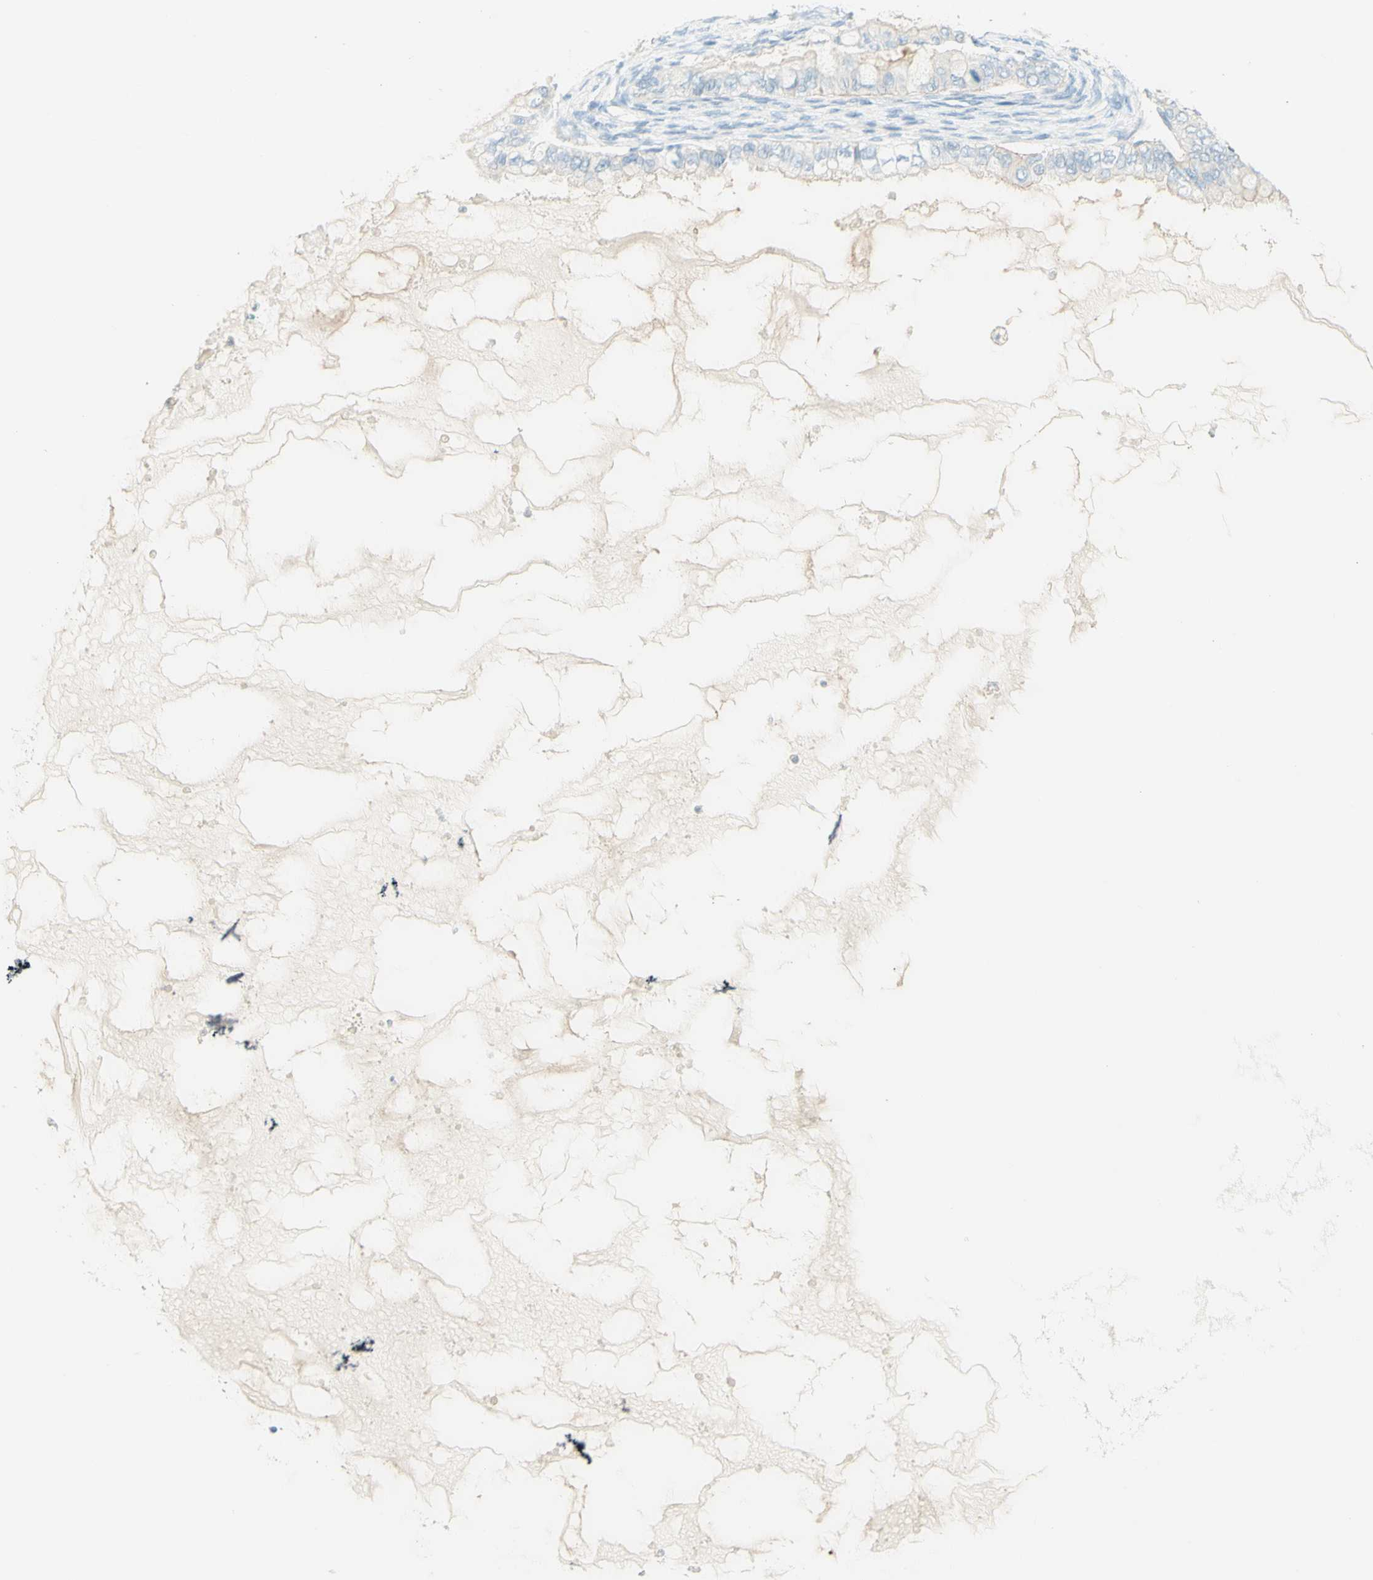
{"staining": {"intensity": "negative", "quantity": "none", "location": "none"}, "tissue": "ovarian cancer", "cell_type": "Tumor cells", "image_type": "cancer", "snomed": [{"axis": "morphology", "description": "Cystadenocarcinoma, mucinous, NOS"}, {"axis": "topography", "description": "Ovary"}], "caption": "This histopathology image is of ovarian mucinous cystadenocarcinoma stained with immunohistochemistry (IHC) to label a protein in brown with the nuclei are counter-stained blue. There is no expression in tumor cells. (Brightfield microscopy of DAB IHC at high magnification).", "gene": "TMEM132D", "patient": {"sex": "female", "age": 80}}